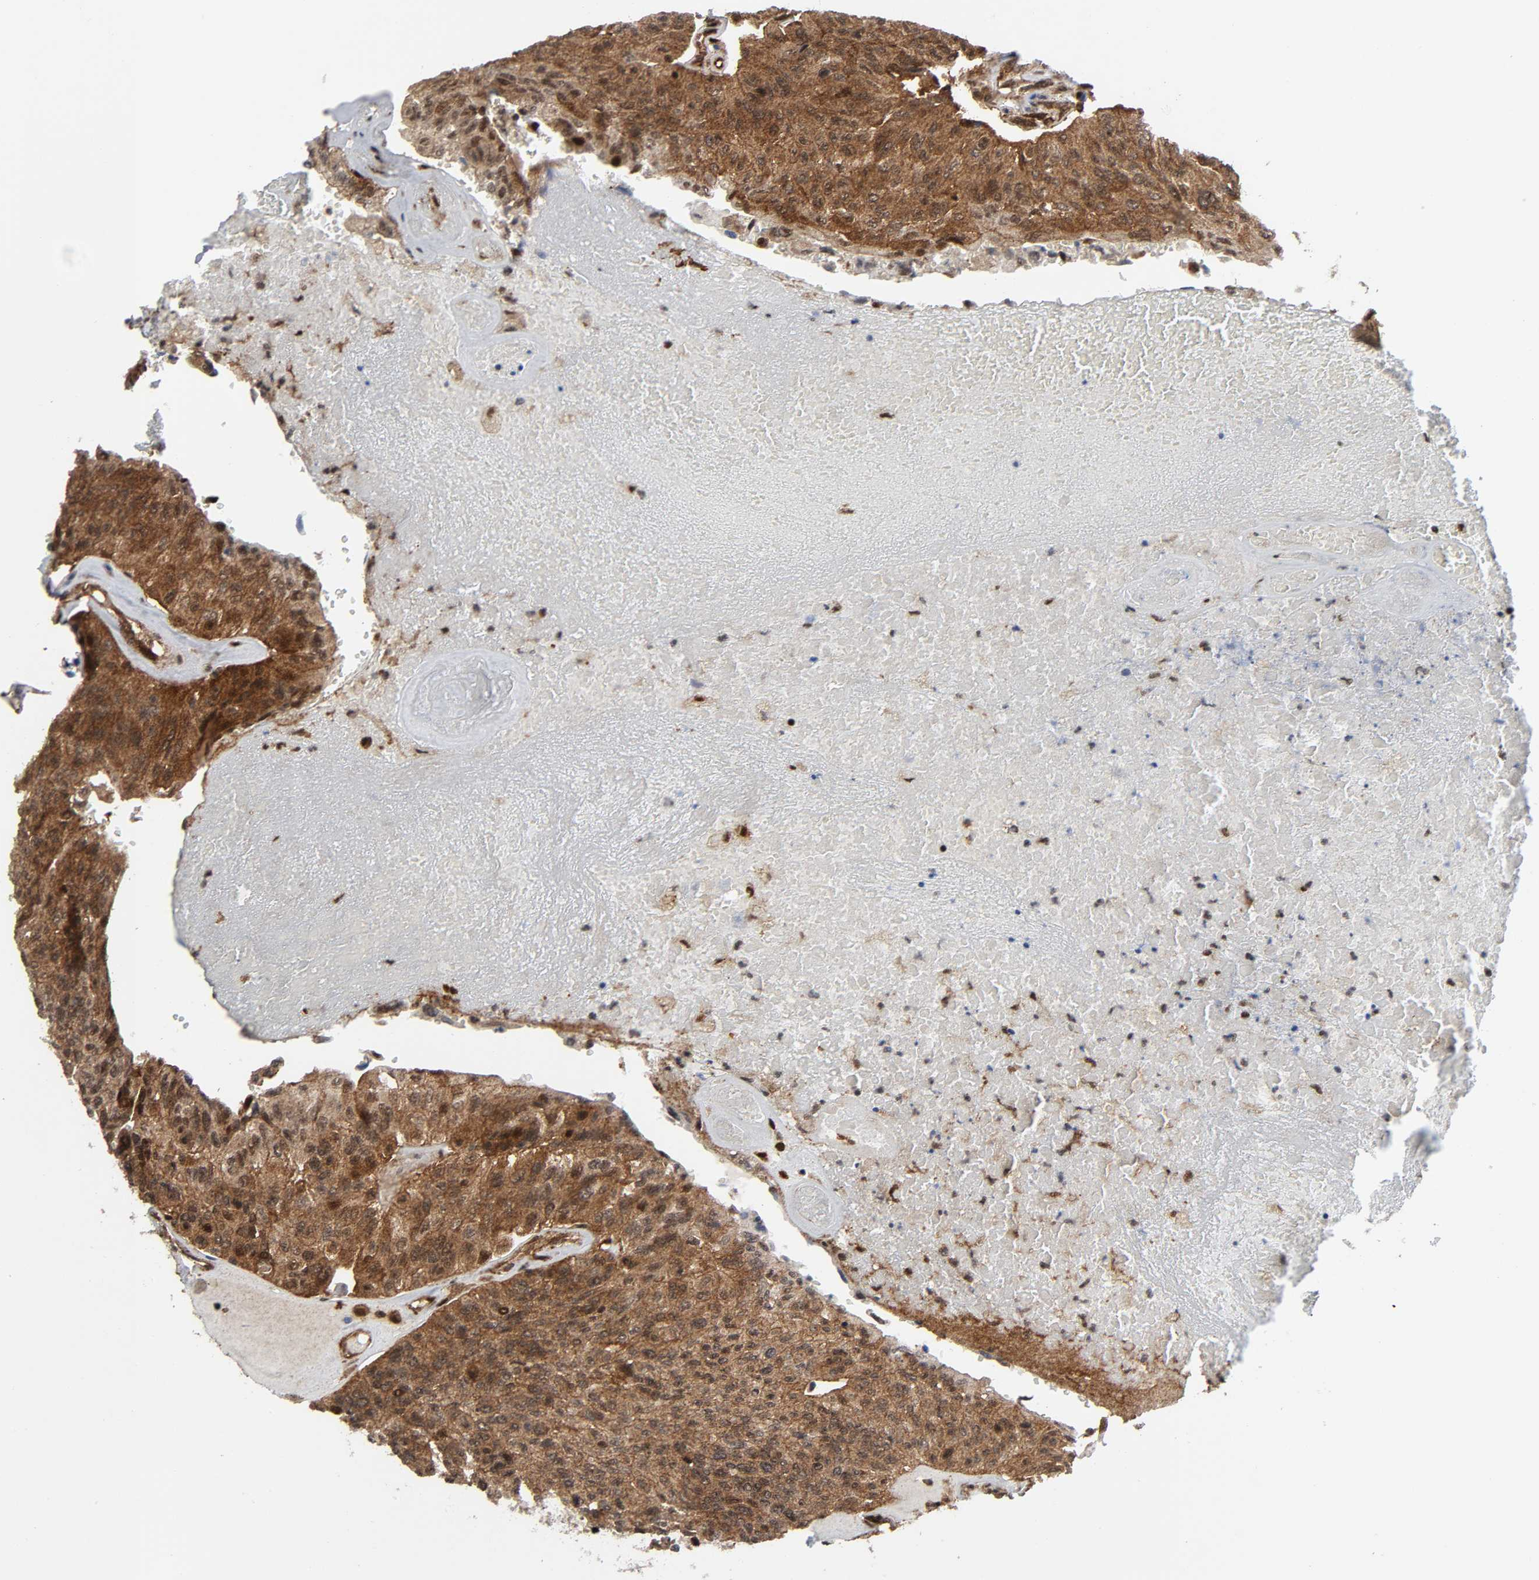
{"staining": {"intensity": "strong", "quantity": ">75%", "location": "cytoplasmic/membranous"}, "tissue": "urothelial cancer", "cell_type": "Tumor cells", "image_type": "cancer", "snomed": [{"axis": "morphology", "description": "Urothelial carcinoma, High grade"}, {"axis": "topography", "description": "Urinary bladder"}], "caption": "Protein expression analysis of high-grade urothelial carcinoma demonstrates strong cytoplasmic/membranous expression in about >75% of tumor cells. The staining was performed using DAB (3,3'-diaminobenzidine) to visualize the protein expression in brown, while the nuclei were stained in blue with hematoxylin (Magnification: 20x).", "gene": "MAPK1", "patient": {"sex": "male", "age": 66}}